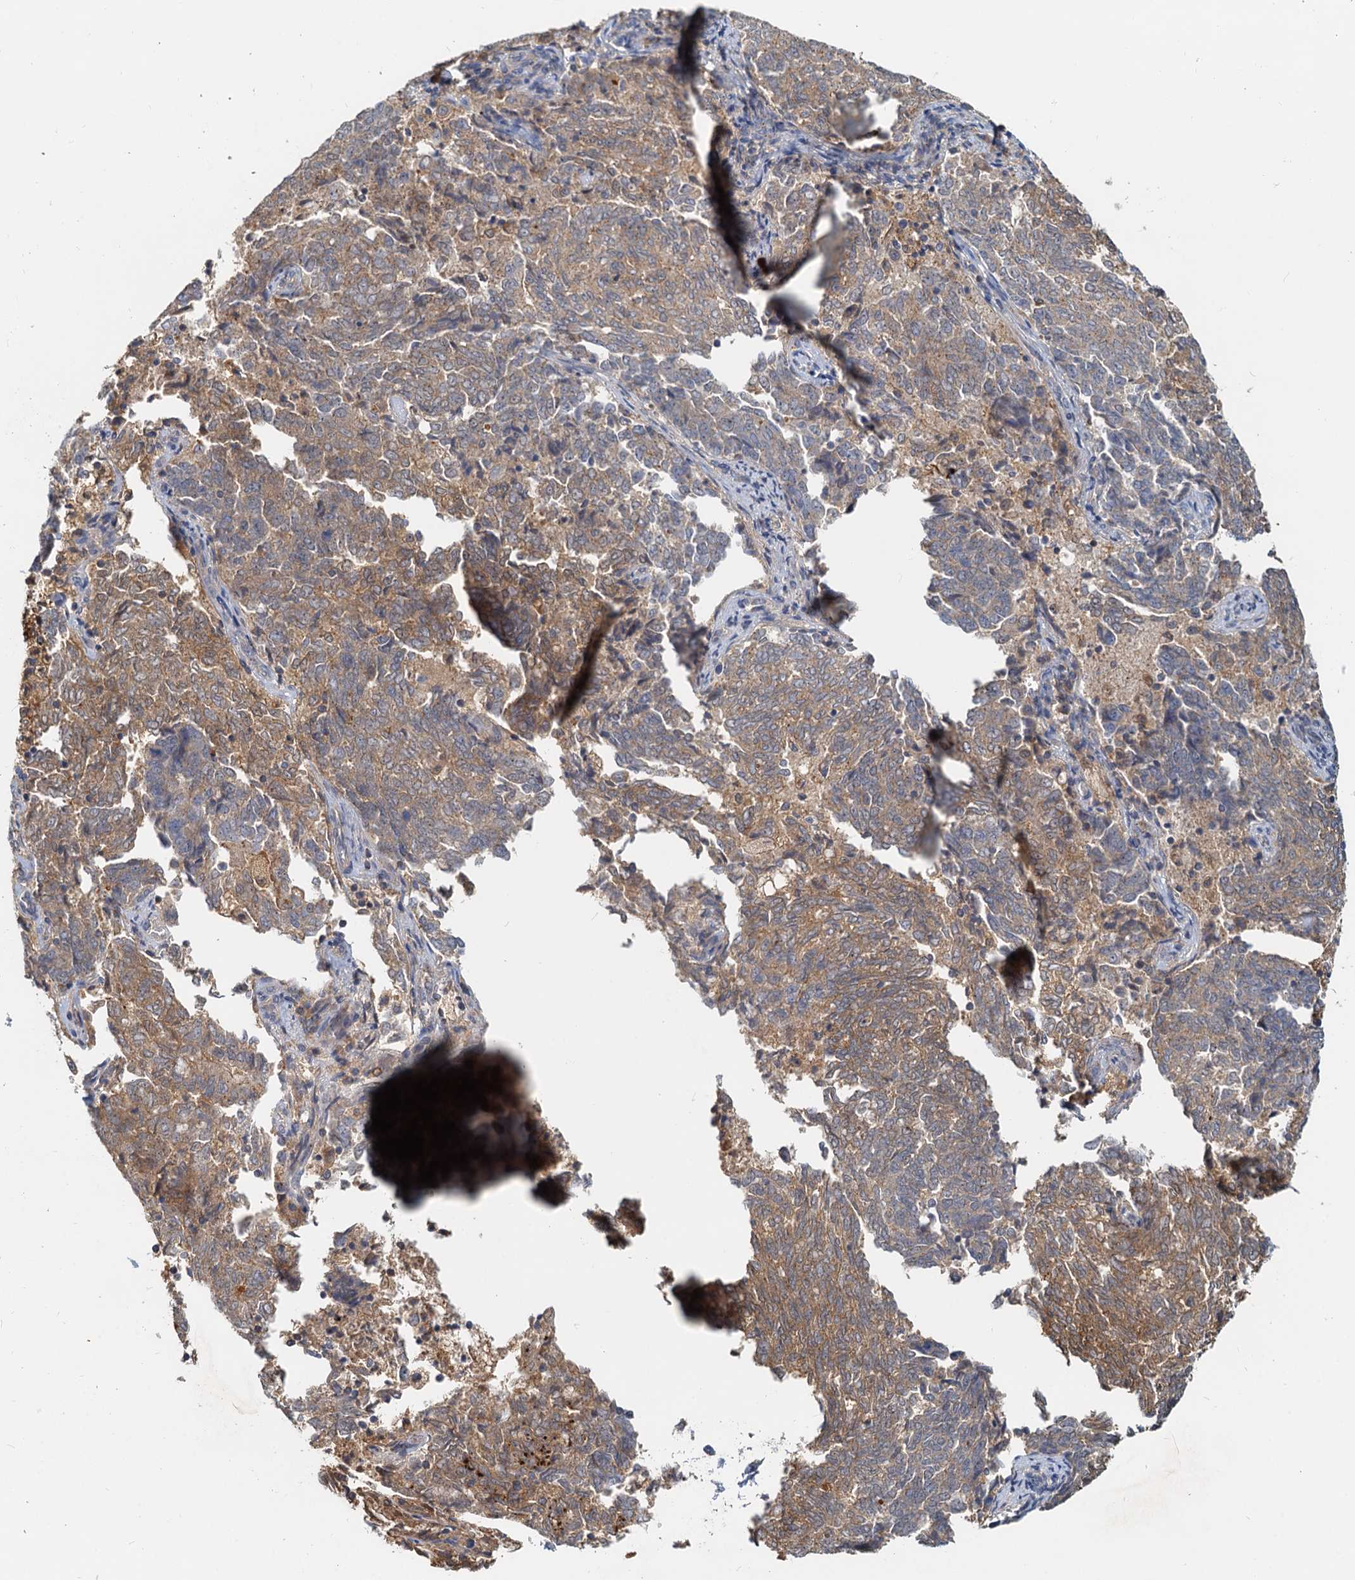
{"staining": {"intensity": "moderate", "quantity": ">75%", "location": "cytoplasmic/membranous"}, "tissue": "endometrial cancer", "cell_type": "Tumor cells", "image_type": "cancer", "snomed": [{"axis": "morphology", "description": "Adenocarcinoma, NOS"}, {"axis": "topography", "description": "Endometrium"}], "caption": "High-magnification brightfield microscopy of adenocarcinoma (endometrial) stained with DAB (brown) and counterstained with hematoxylin (blue). tumor cells exhibit moderate cytoplasmic/membranous staining is identified in about>75% of cells. Using DAB (3,3'-diaminobenzidine) (brown) and hematoxylin (blue) stains, captured at high magnification using brightfield microscopy.", "gene": "TOLLIP", "patient": {"sex": "female", "age": 80}}